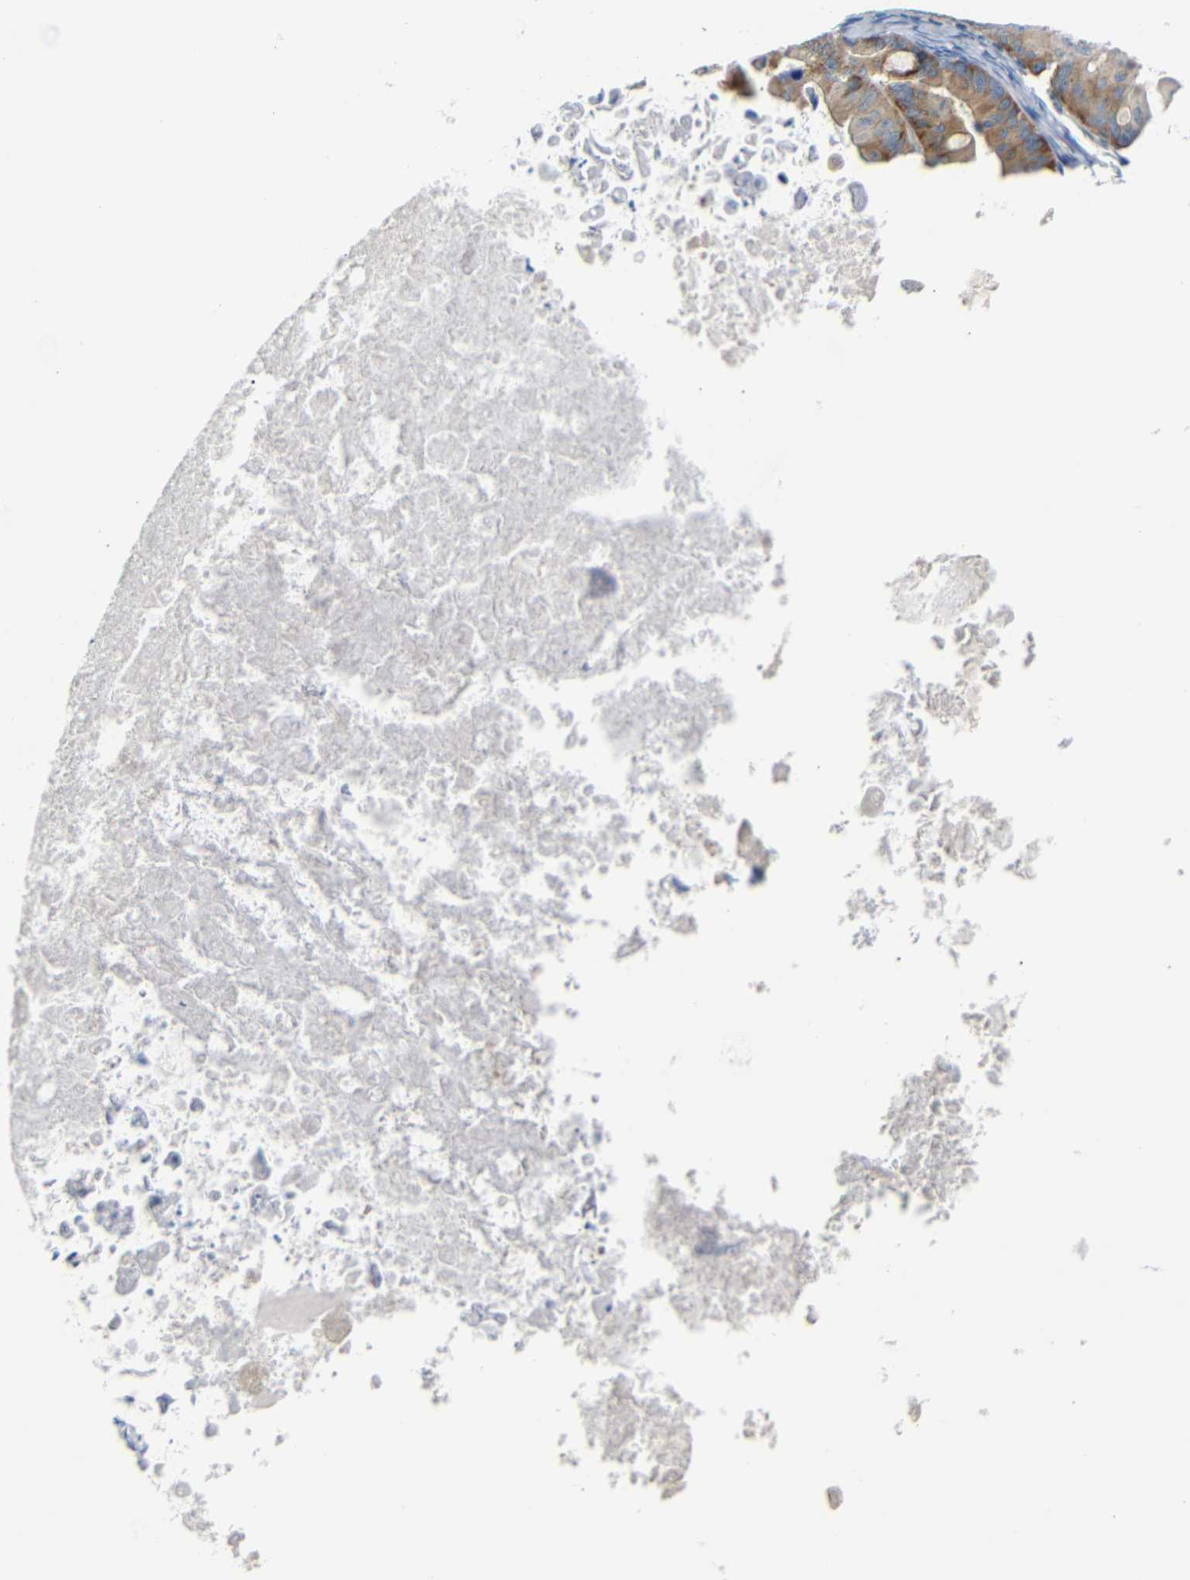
{"staining": {"intensity": "moderate", "quantity": ">75%", "location": "cytoplasmic/membranous"}, "tissue": "ovarian cancer", "cell_type": "Tumor cells", "image_type": "cancer", "snomed": [{"axis": "morphology", "description": "Cystadenocarcinoma, mucinous, NOS"}, {"axis": "topography", "description": "Ovary"}], "caption": "Immunohistochemistry staining of ovarian cancer (mucinous cystadenocarcinoma), which shows medium levels of moderate cytoplasmic/membranous positivity in approximately >75% of tumor cells indicating moderate cytoplasmic/membranous protein staining. The staining was performed using DAB (brown) for protein detection and nuclei were counterstained in hematoxylin (blue).", "gene": "FCRL1", "patient": {"sex": "female", "age": 37}}